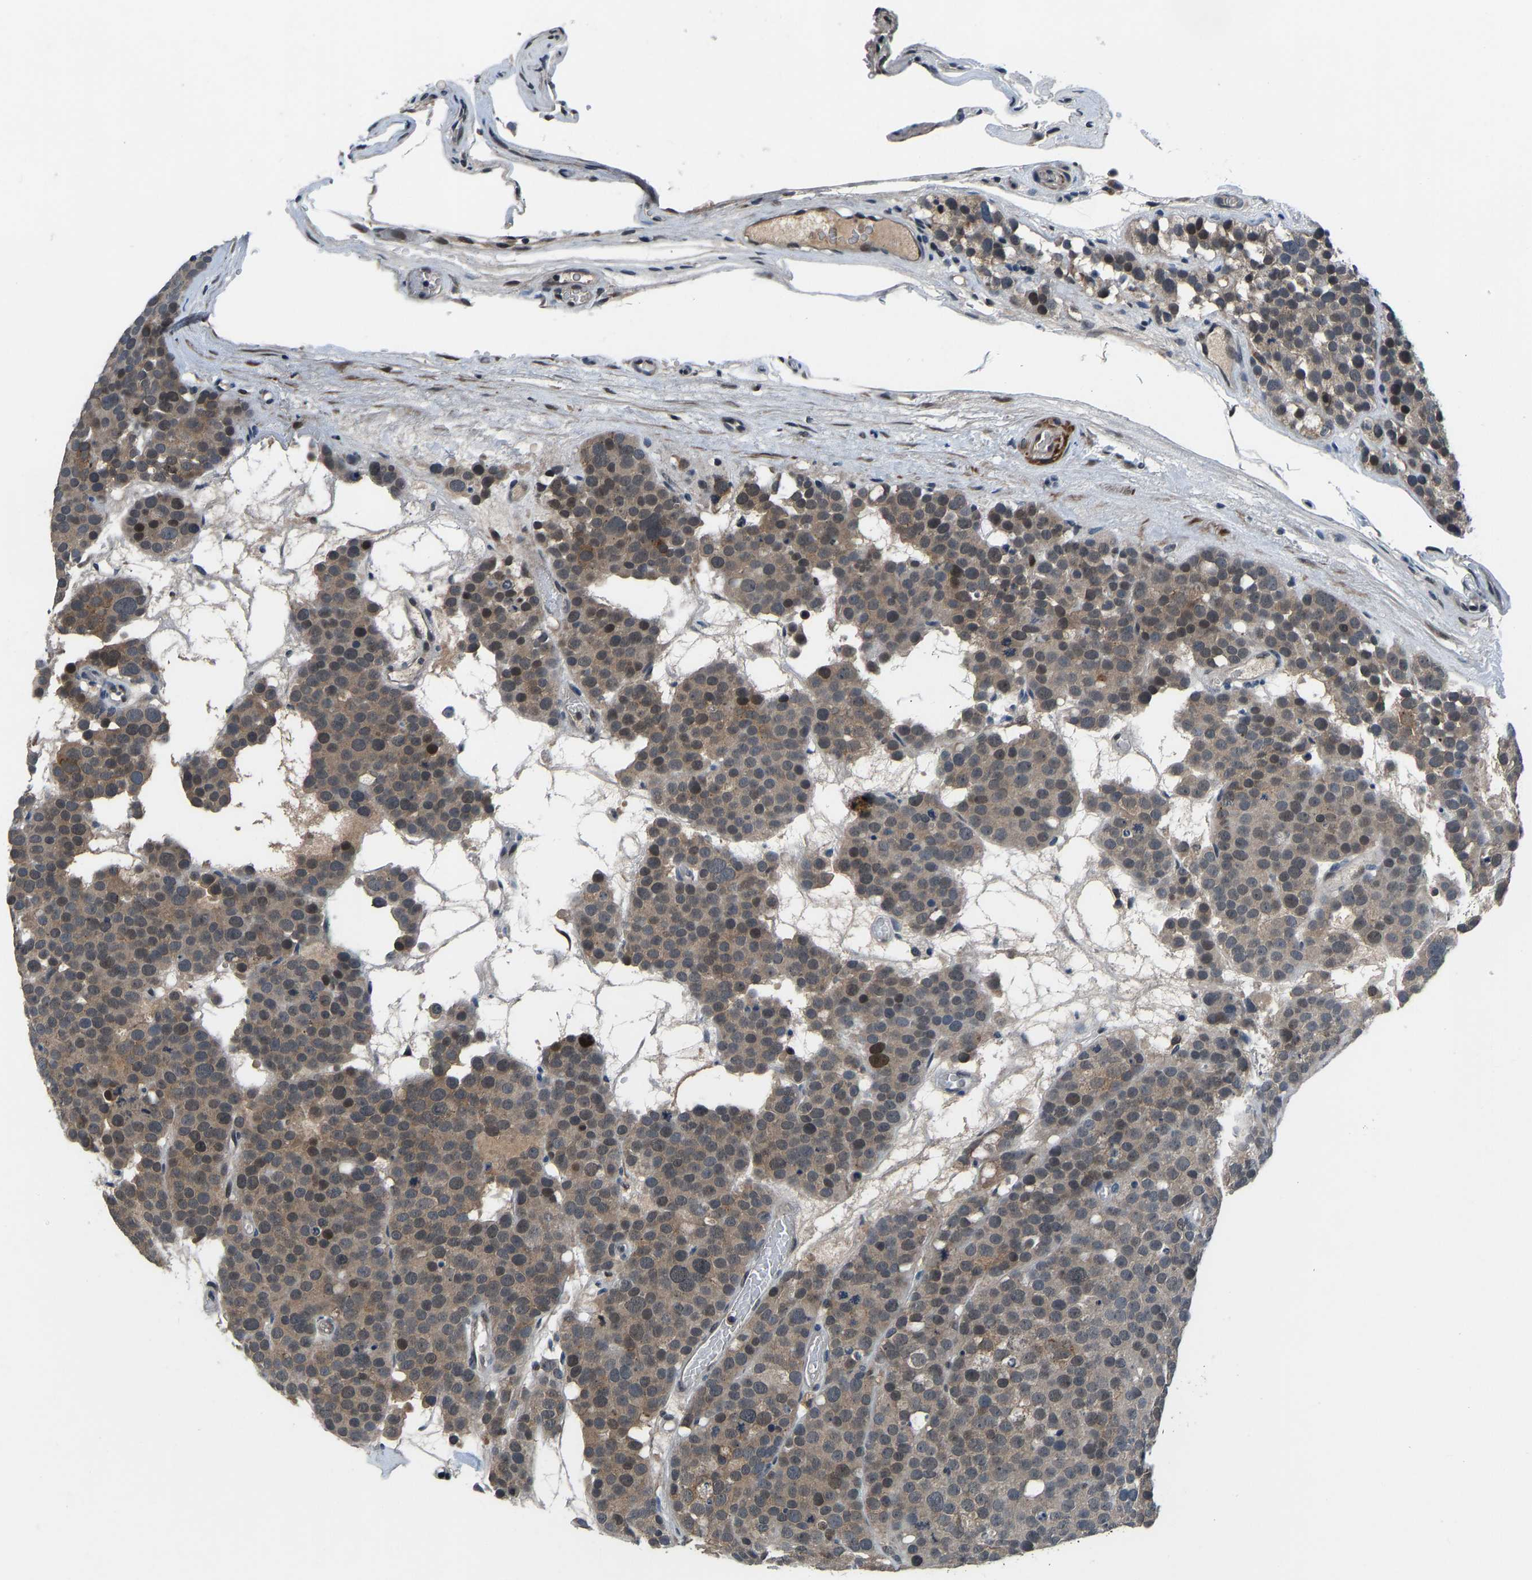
{"staining": {"intensity": "moderate", "quantity": "25%-75%", "location": "cytoplasmic/membranous,nuclear"}, "tissue": "testis cancer", "cell_type": "Tumor cells", "image_type": "cancer", "snomed": [{"axis": "morphology", "description": "Seminoma, NOS"}, {"axis": "topography", "description": "Testis"}], "caption": "High-power microscopy captured an immunohistochemistry photomicrograph of testis cancer, revealing moderate cytoplasmic/membranous and nuclear positivity in about 25%-75% of tumor cells.", "gene": "RLIM", "patient": {"sex": "male", "age": 71}}